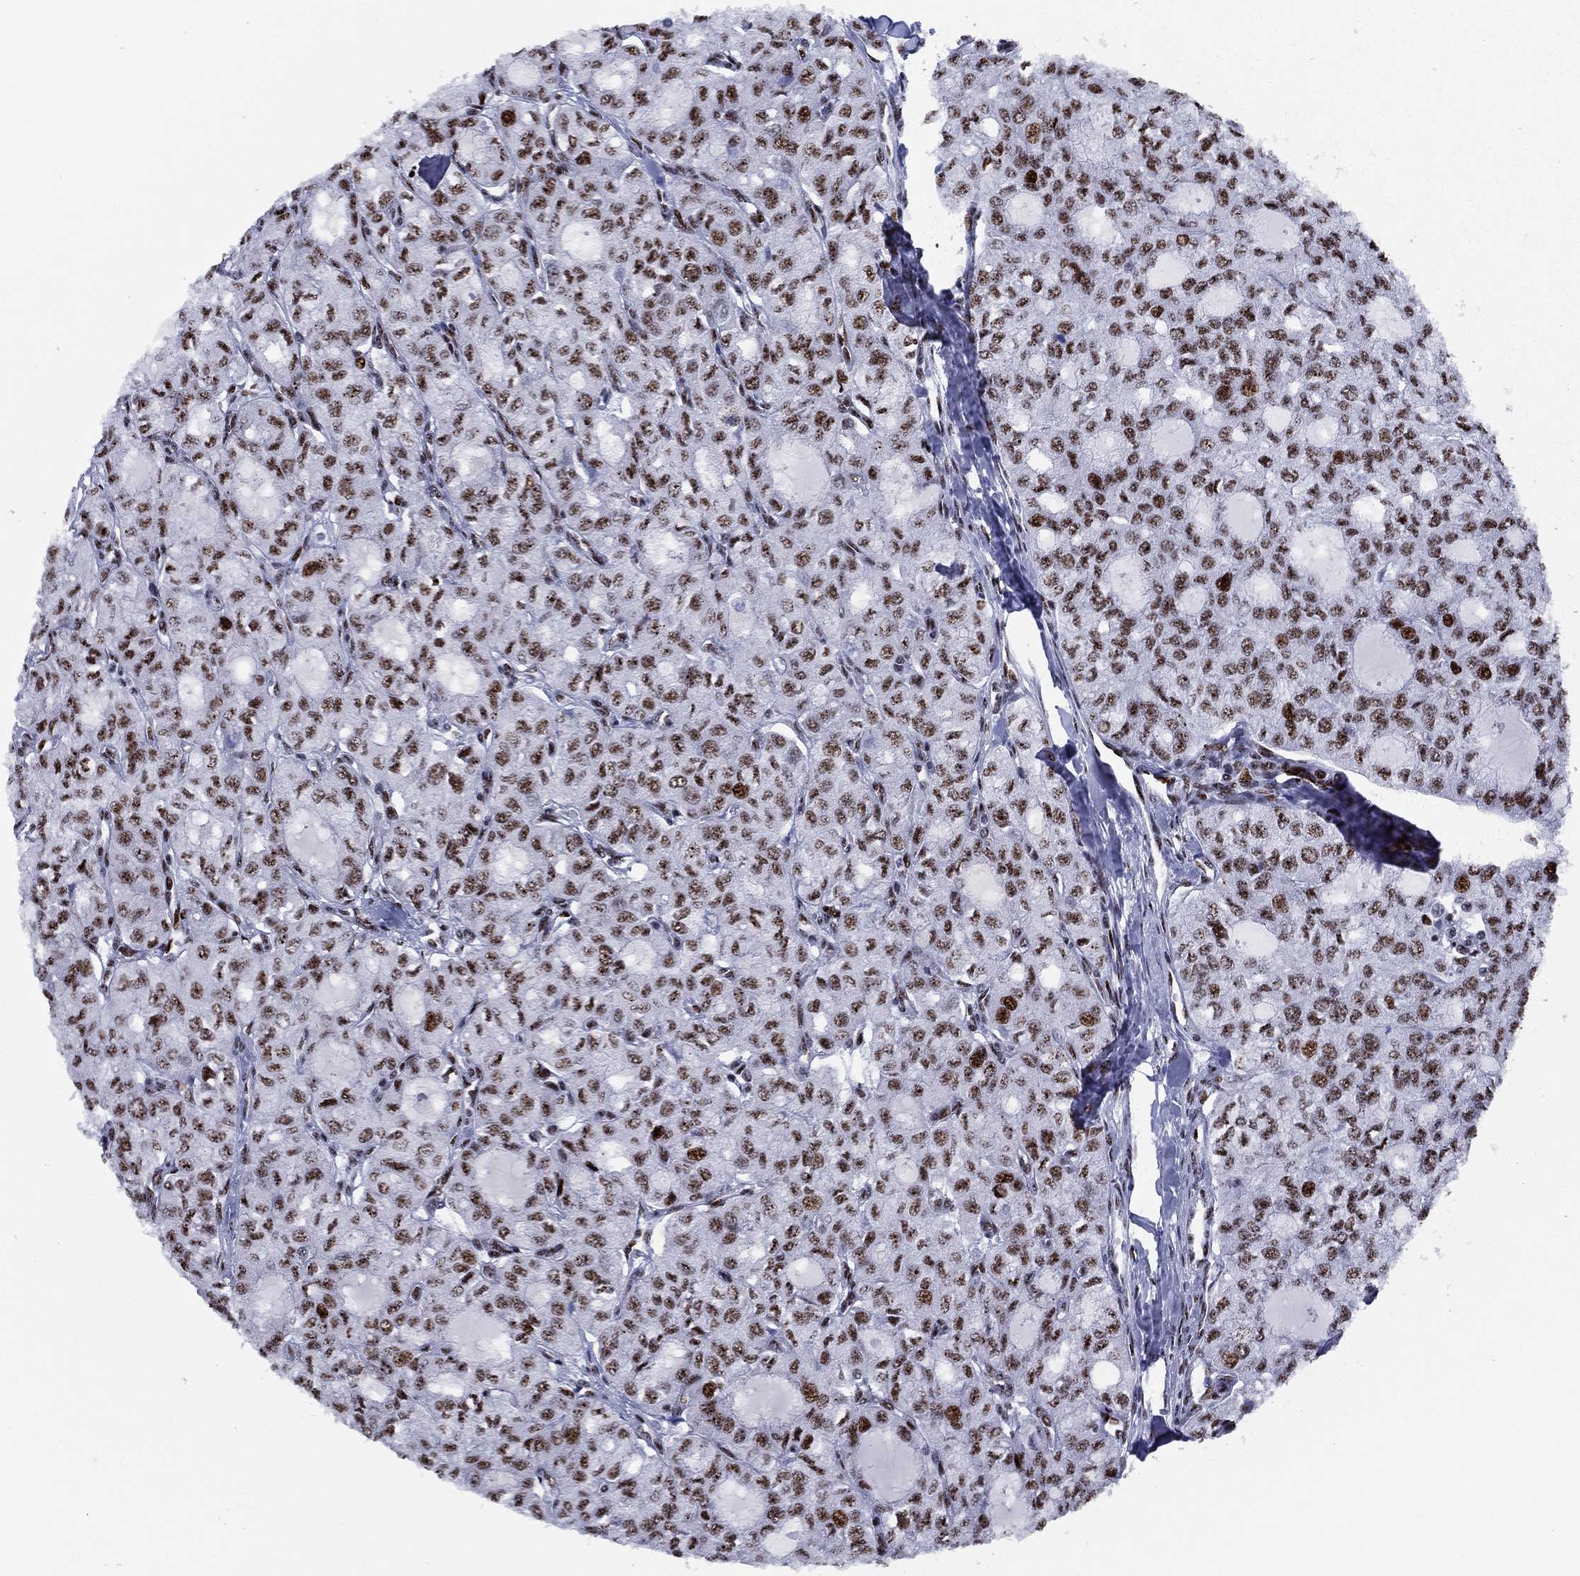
{"staining": {"intensity": "strong", "quantity": ">75%", "location": "nuclear"}, "tissue": "thyroid cancer", "cell_type": "Tumor cells", "image_type": "cancer", "snomed": [{"axis": "morphology", "description": "Follicular adenoma carcinoma, NOS"}, {"axis": "topography", "description": "Thyroid gland"}], "caption": "The immunohistochemical stain labels strong nuclear positivity in tumor cells of thyroid follicular adenoma carcinoma tissue.", "gene": "CYB561D2", "patient": {"sex": "male", "age": 75}}